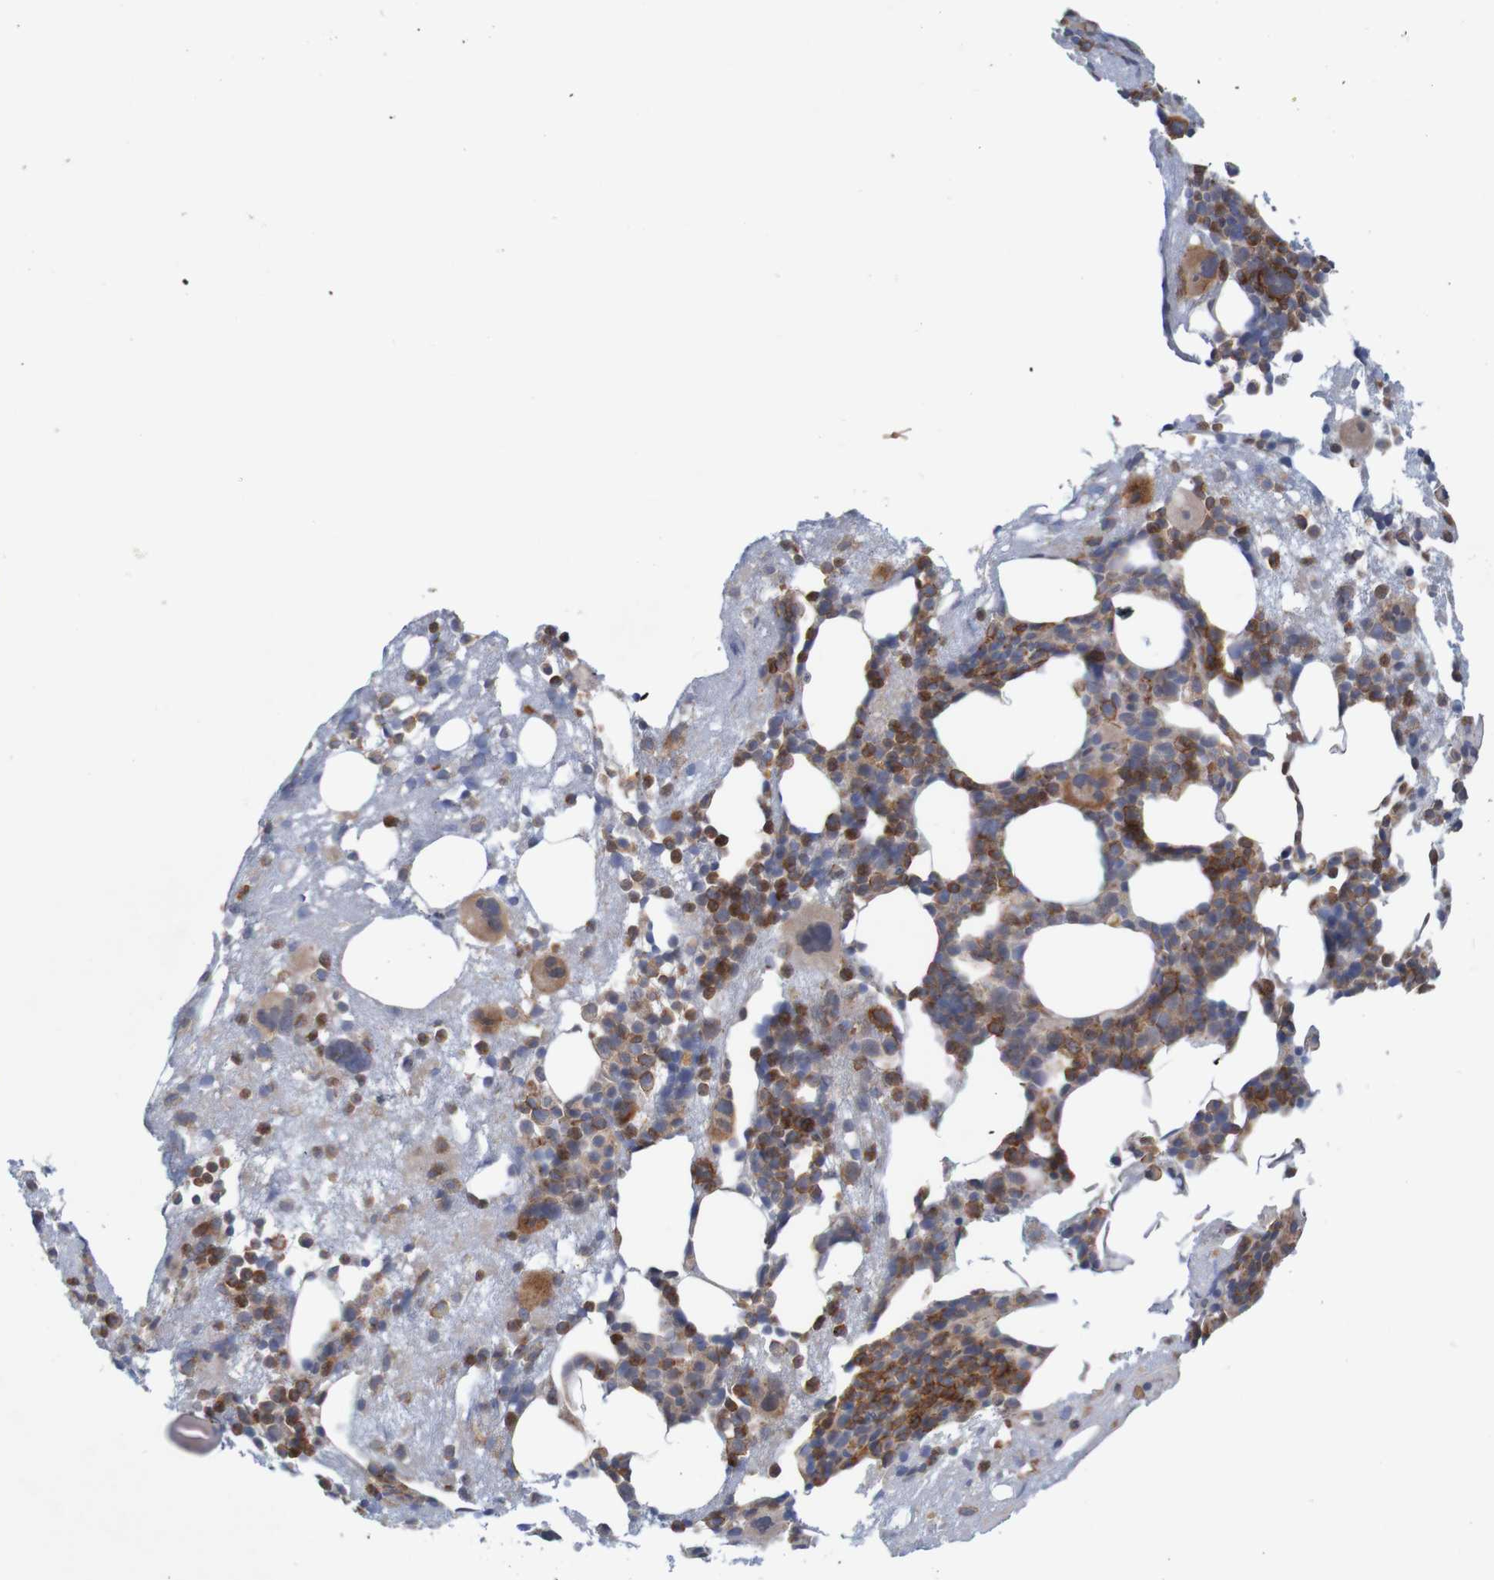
{"staining": {"intensity": "moderate", "quantity": ">75%", "location": "cytoplasmic/membranous"}, "tissue": "bone marrow", "cell_type": "Hematopoietic cells", "image_type": "normal", "snomed": [{"axis": "morphology", "description": "Normal tissue, NOS"}, {"axis": "morphology", "description": "Inflammation, NOS"}, {"axis": "topography", "description": "Bone marrow"}], "caption": "Moderate cytoplasmic/membranous protein staining is appreciated in approximately >75% of hematopoietic cells in bone marrow. (DAB IHC, brown staining for protein, blue staining for nuclei).", "gene": "NAV2", "patient": {"sex": "male", "age": 43}}